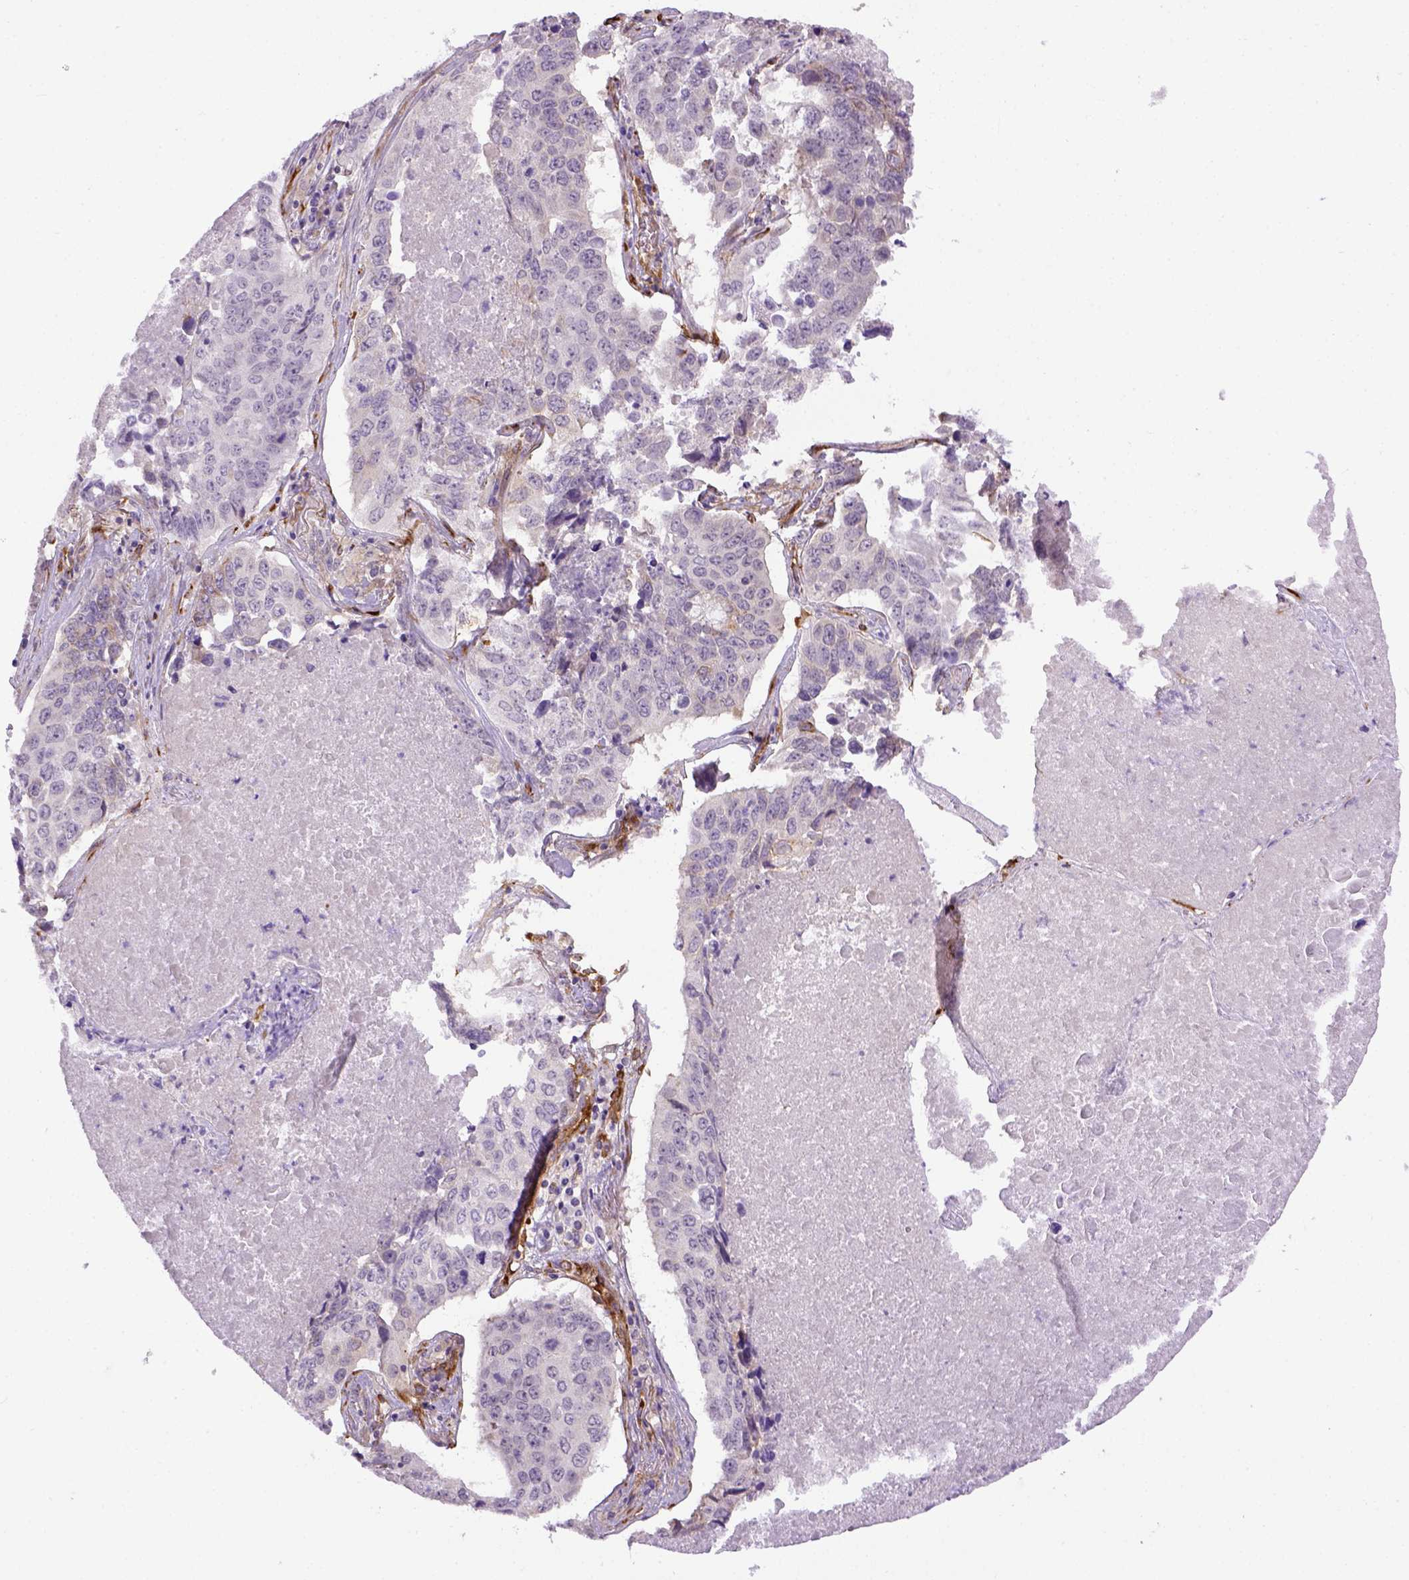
{"staining": {"intensity": "negative", "quantity": "none", "location": "none"}, "tissue": "lung cancer", "cell_type": "Tumor cells", "image_type": "cancer", "snomed": [{"axis": "morphology", "description": "Normal tissue, NOS"}, {"axis": "morphology", "description": "Squamous cell carcinoma, NOS"}, {"axis": "topography", "description": "Bronchus"}, {"axis": "topography", "description": "Lung"}], "caption": "Tumor cells are negative for brown protein staining in lung cancer. (Stains: DAB (3,3'-diaminobenzidine) IHC with hematoxylin counter stain, Microscopy: brightfield microscopy at high magnification).", "gene": "KAZN", "patient": {"sex": "male", "age": 64}}